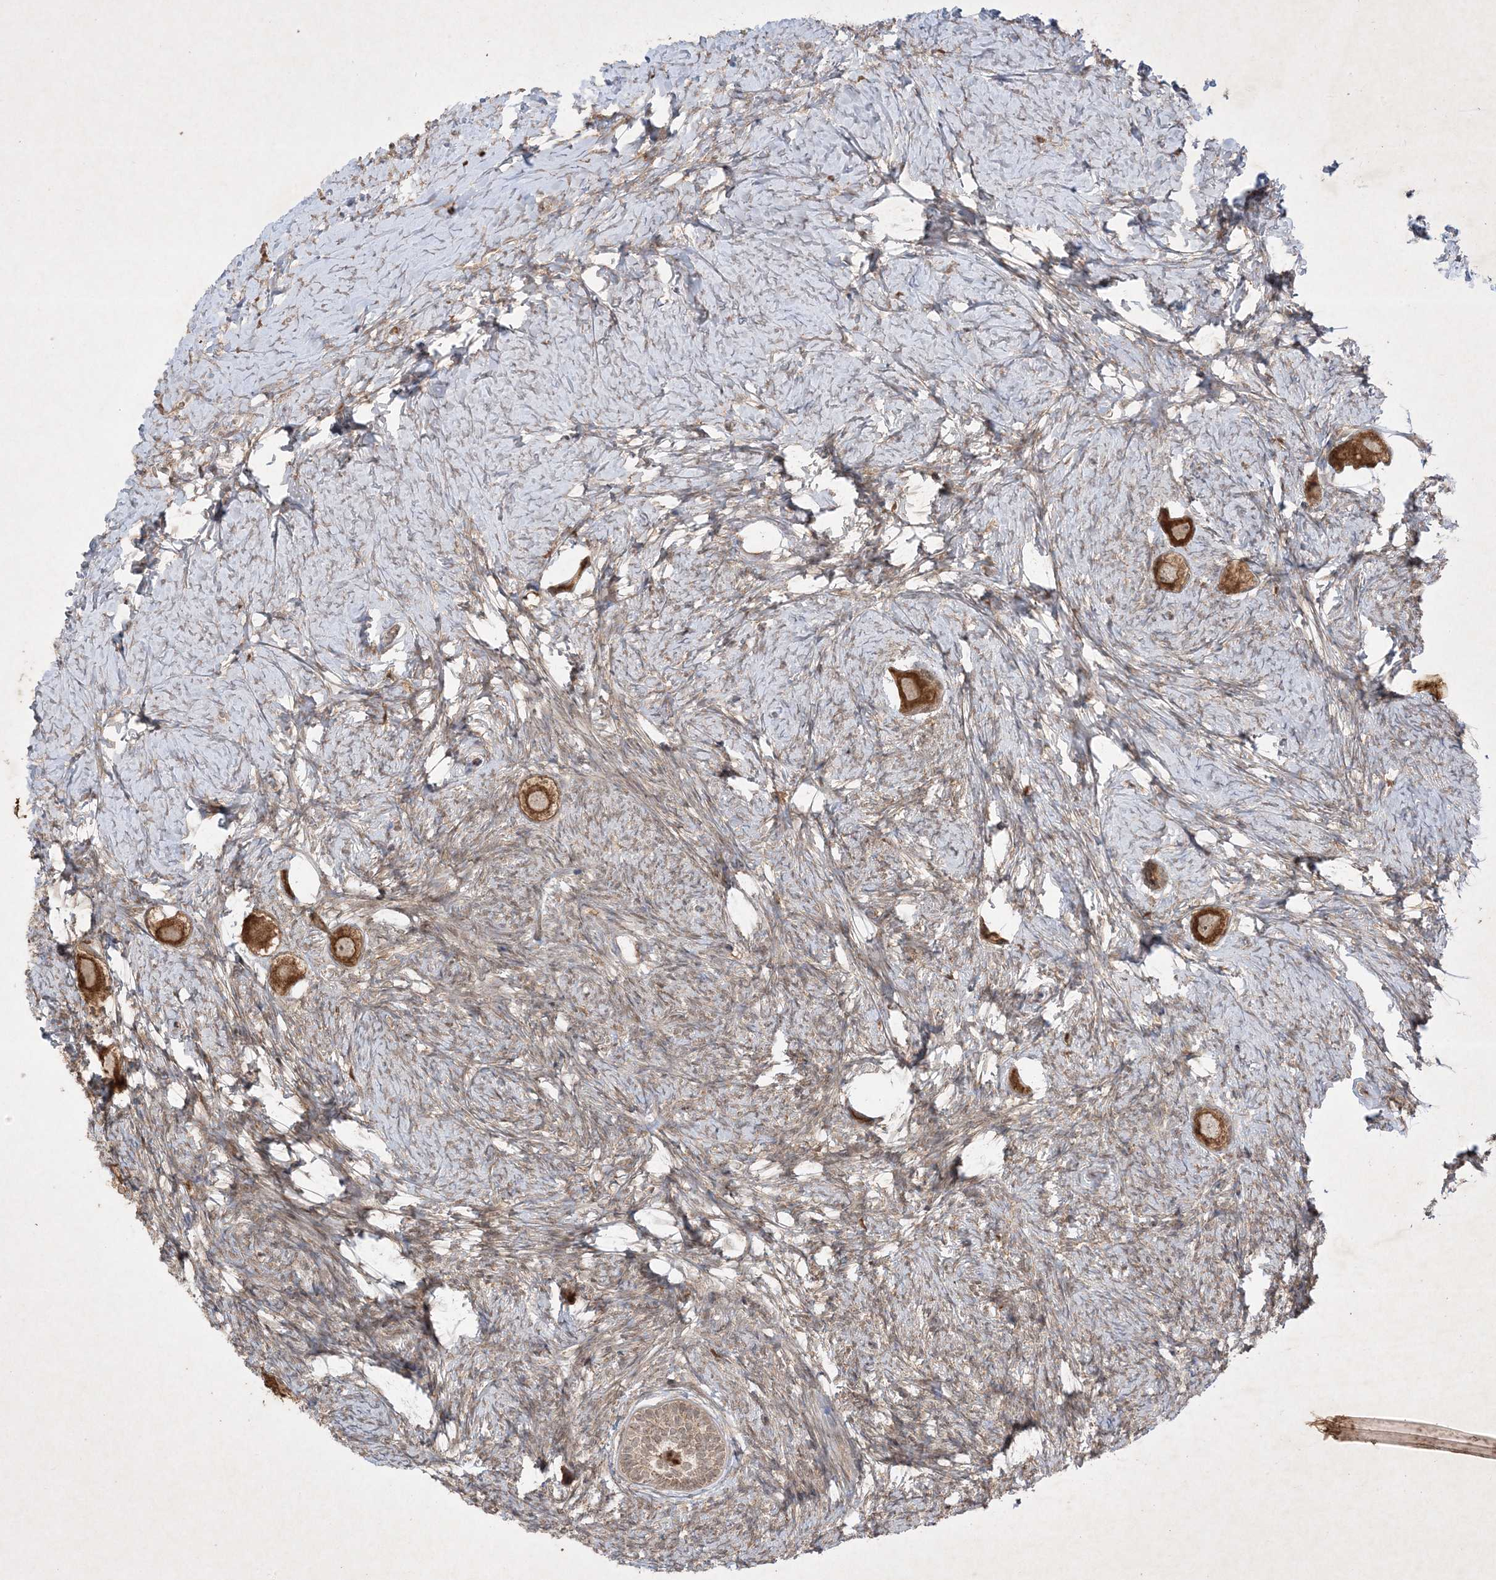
{"staining": {"intensity": "strong", "quantity": ">75%", "location": "cytoplasmic/membranous"}, "tissue": "ovary", "cell_type": "Follicle cells", "image_type": "normal", "snomed": [{"axis": "morphology", "description": "Normal tissue, NOS"}, {"axis": "topography", "description": "Ovary"}], "caption": "The immunohistochemical stain highlights strong cytoplasmic/membranous staining in follicle cells of normal ovary. (DAB (3,3'-diaminobenzidine) IHC, brown staining for protein, blue staining for nuclei).", "gene": "PTK6", "patient": {"sex": "female", "age": 27}}